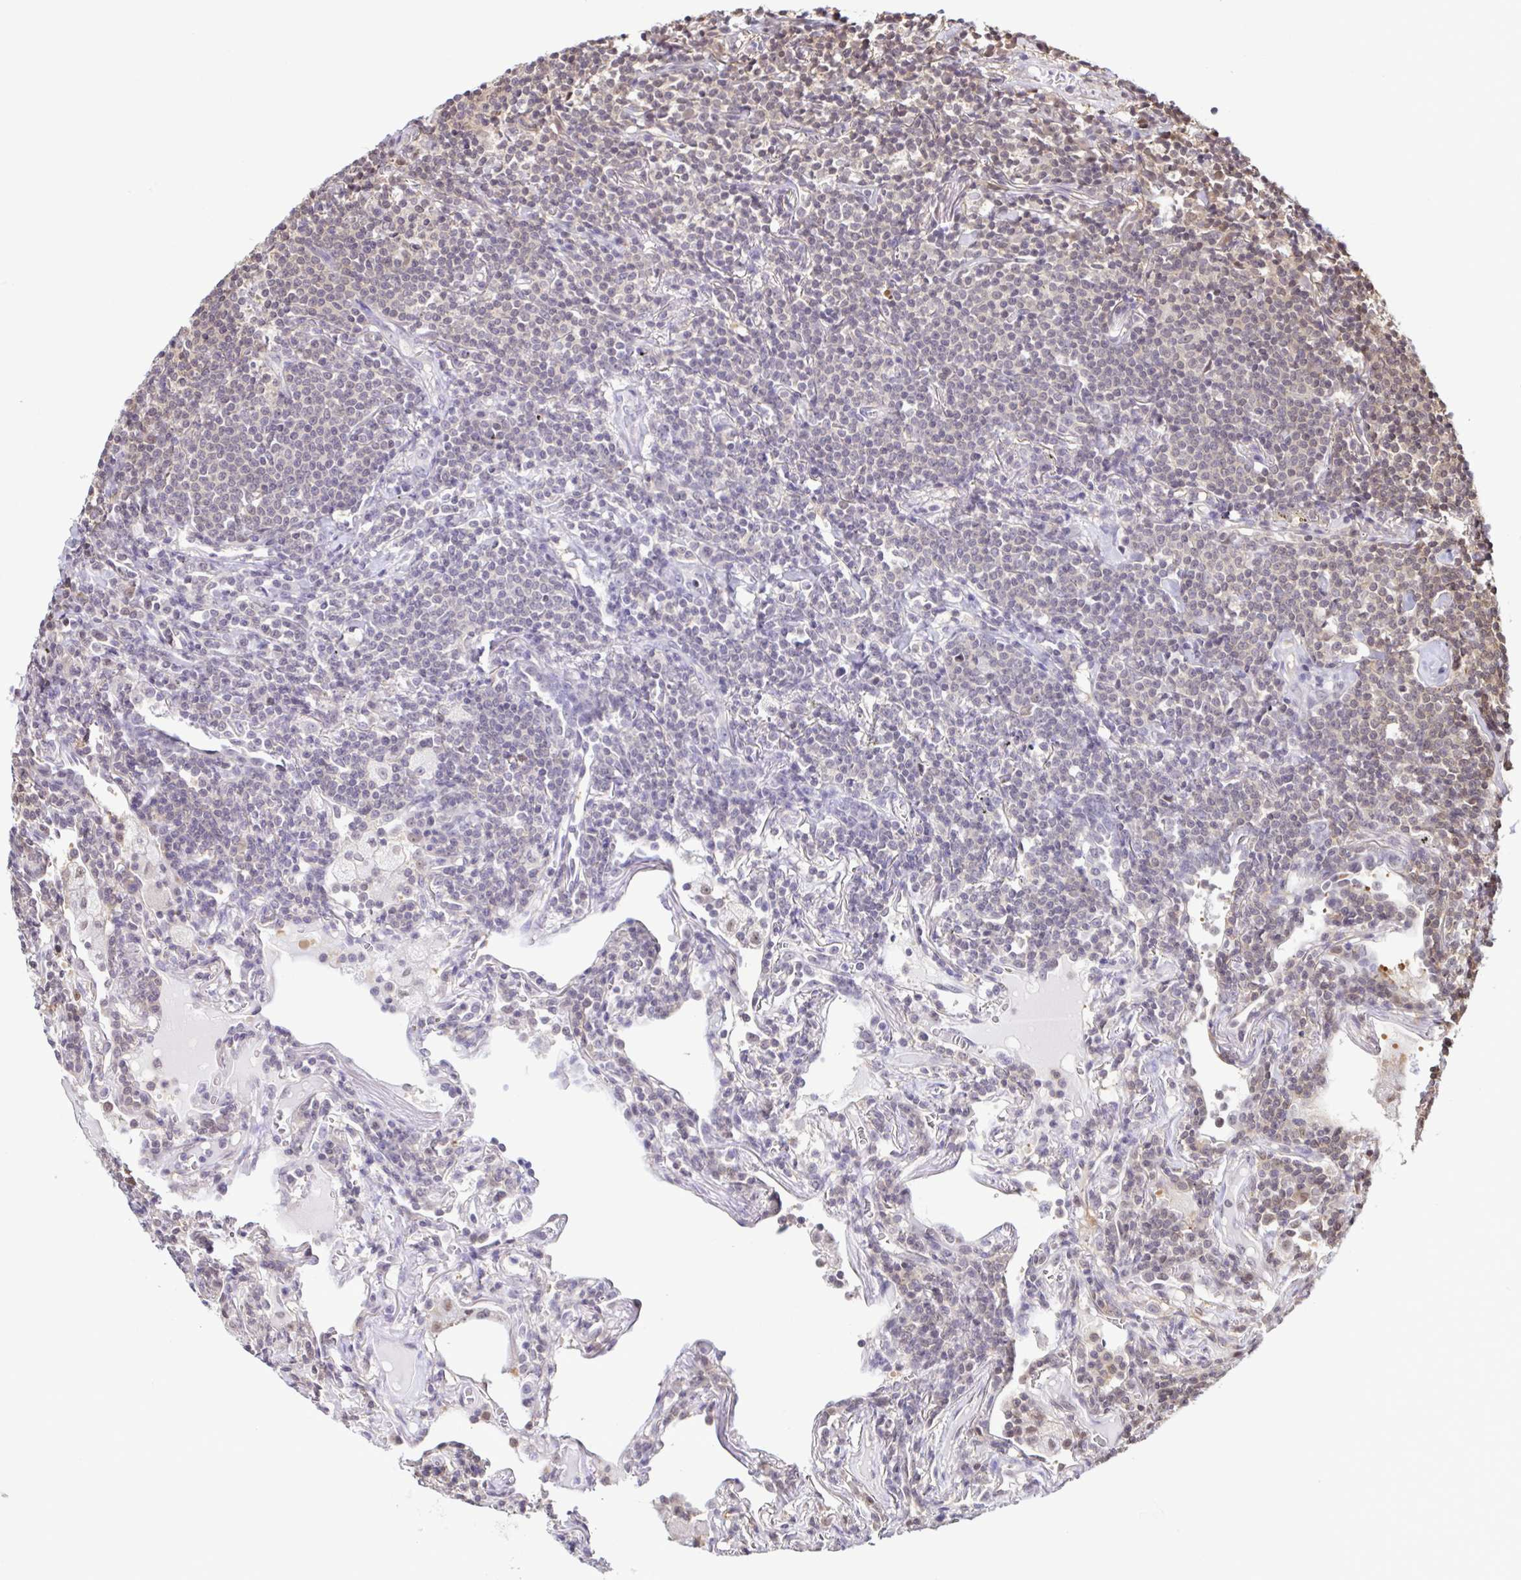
{"staining": {"intensity": "negative", "quantity": "none", "location": "none"}, "tissue": "lymphoma", "cell_type": "Tumor cells", "image_type": "cancer", "snomed": [{"axis": "morphology", "description": "Malignant lymphoma, non-Hodgkin's type, Low grade"}, {"axis": "topography", "description": "Lung"}], "caption": "A photomicrograph of human malignant lymphoma, non-Hodgkin's type (low-grade) is negative for staining in tumor cells.", "gene": "PSMB9", "patient": {"sex": "female", "age": 71}}